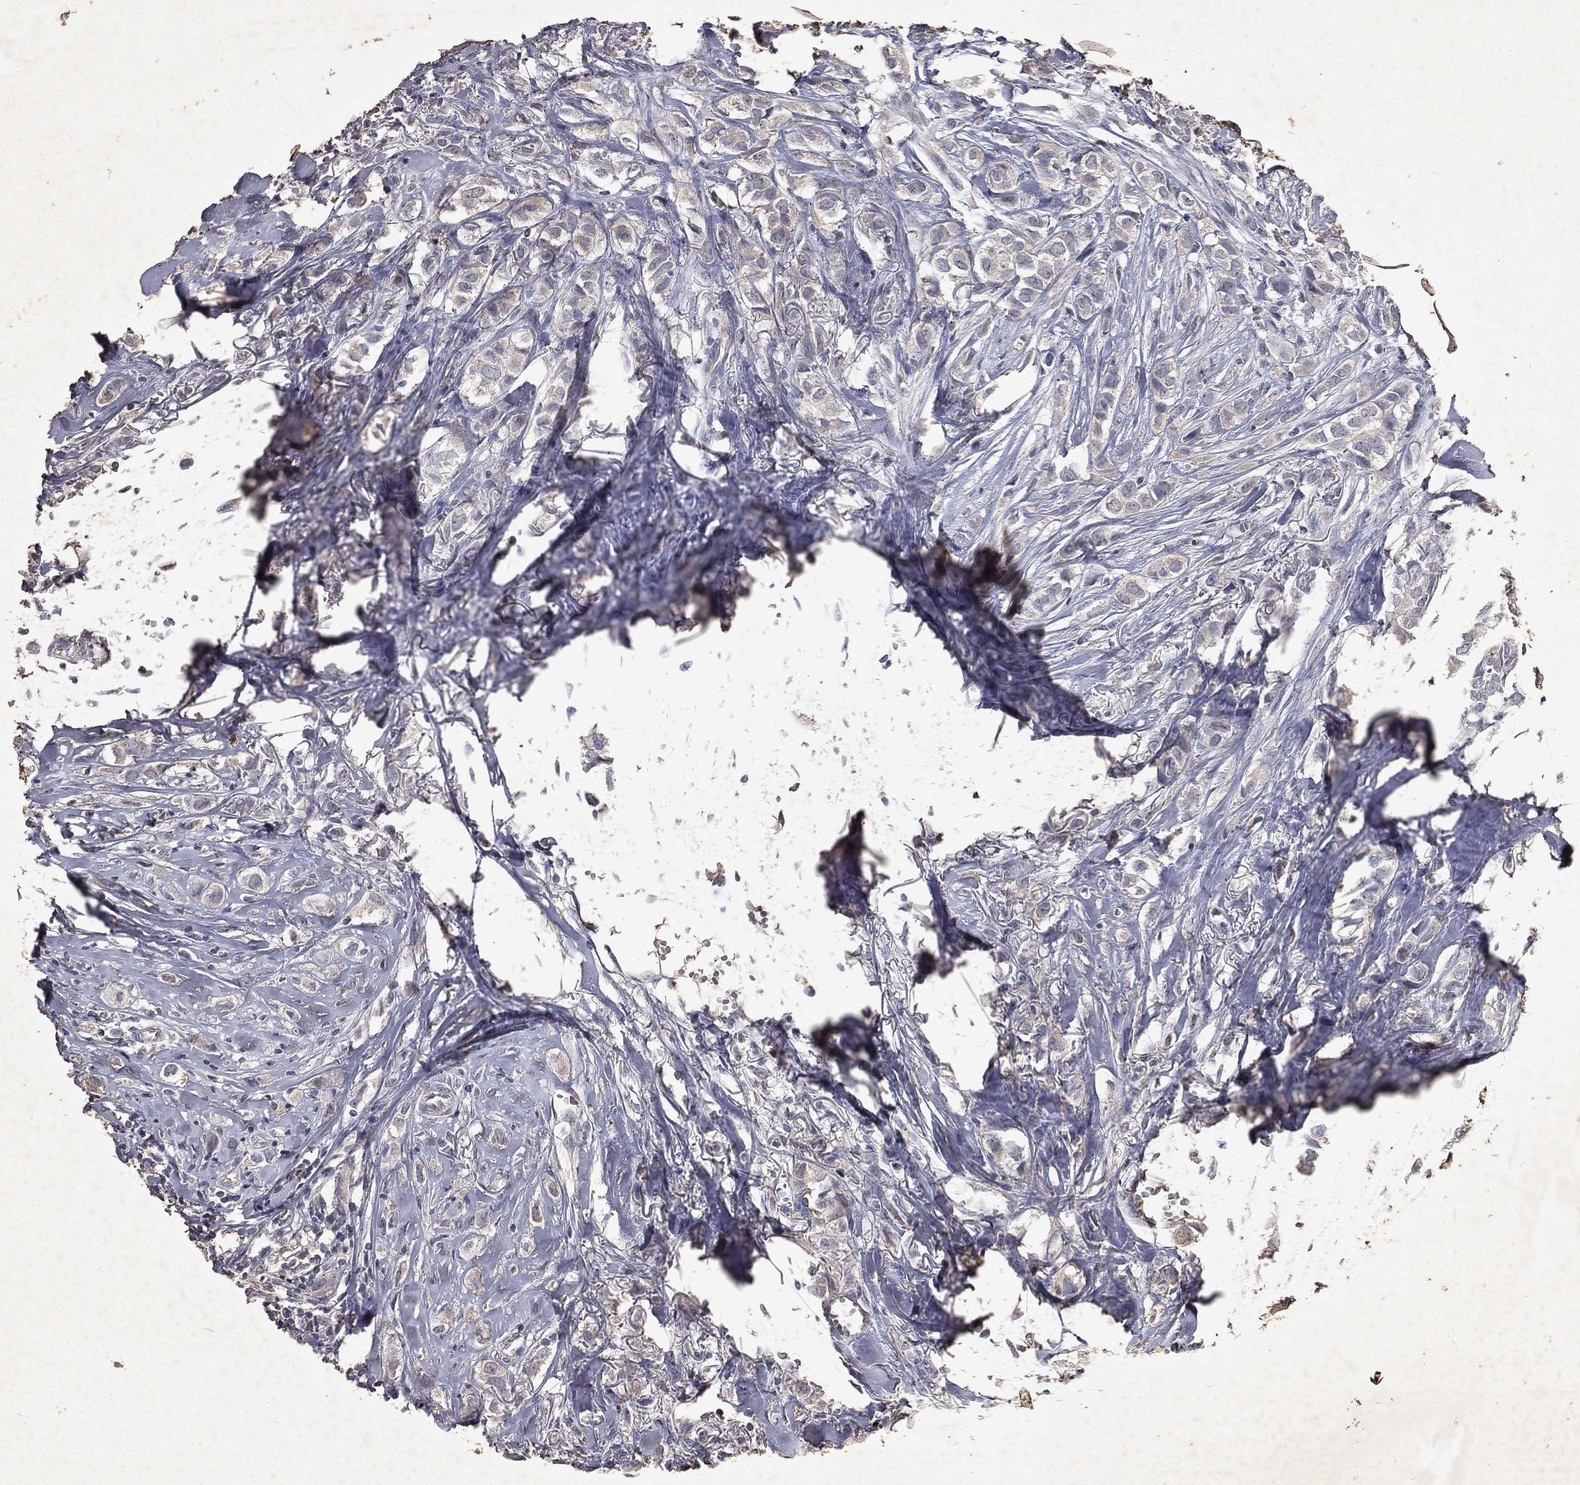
{"staining": {"intensity": "negative", "quantity": "none", "location": "none"}, "tissue": "breast cancer", "cell_type": "Tumor cells", "image_type": "cancer", "snomed": [{"axis": "morphology", "description": "Duct carcinoma"}, {"axis": "topography", "description": "Breast"}], "caption": "The histopathology image shows no staining of tumor cells in intraductal carcinoma (breast).", "gene": "SLC34A2", "patient": {"sex": "female", "age": 85}}